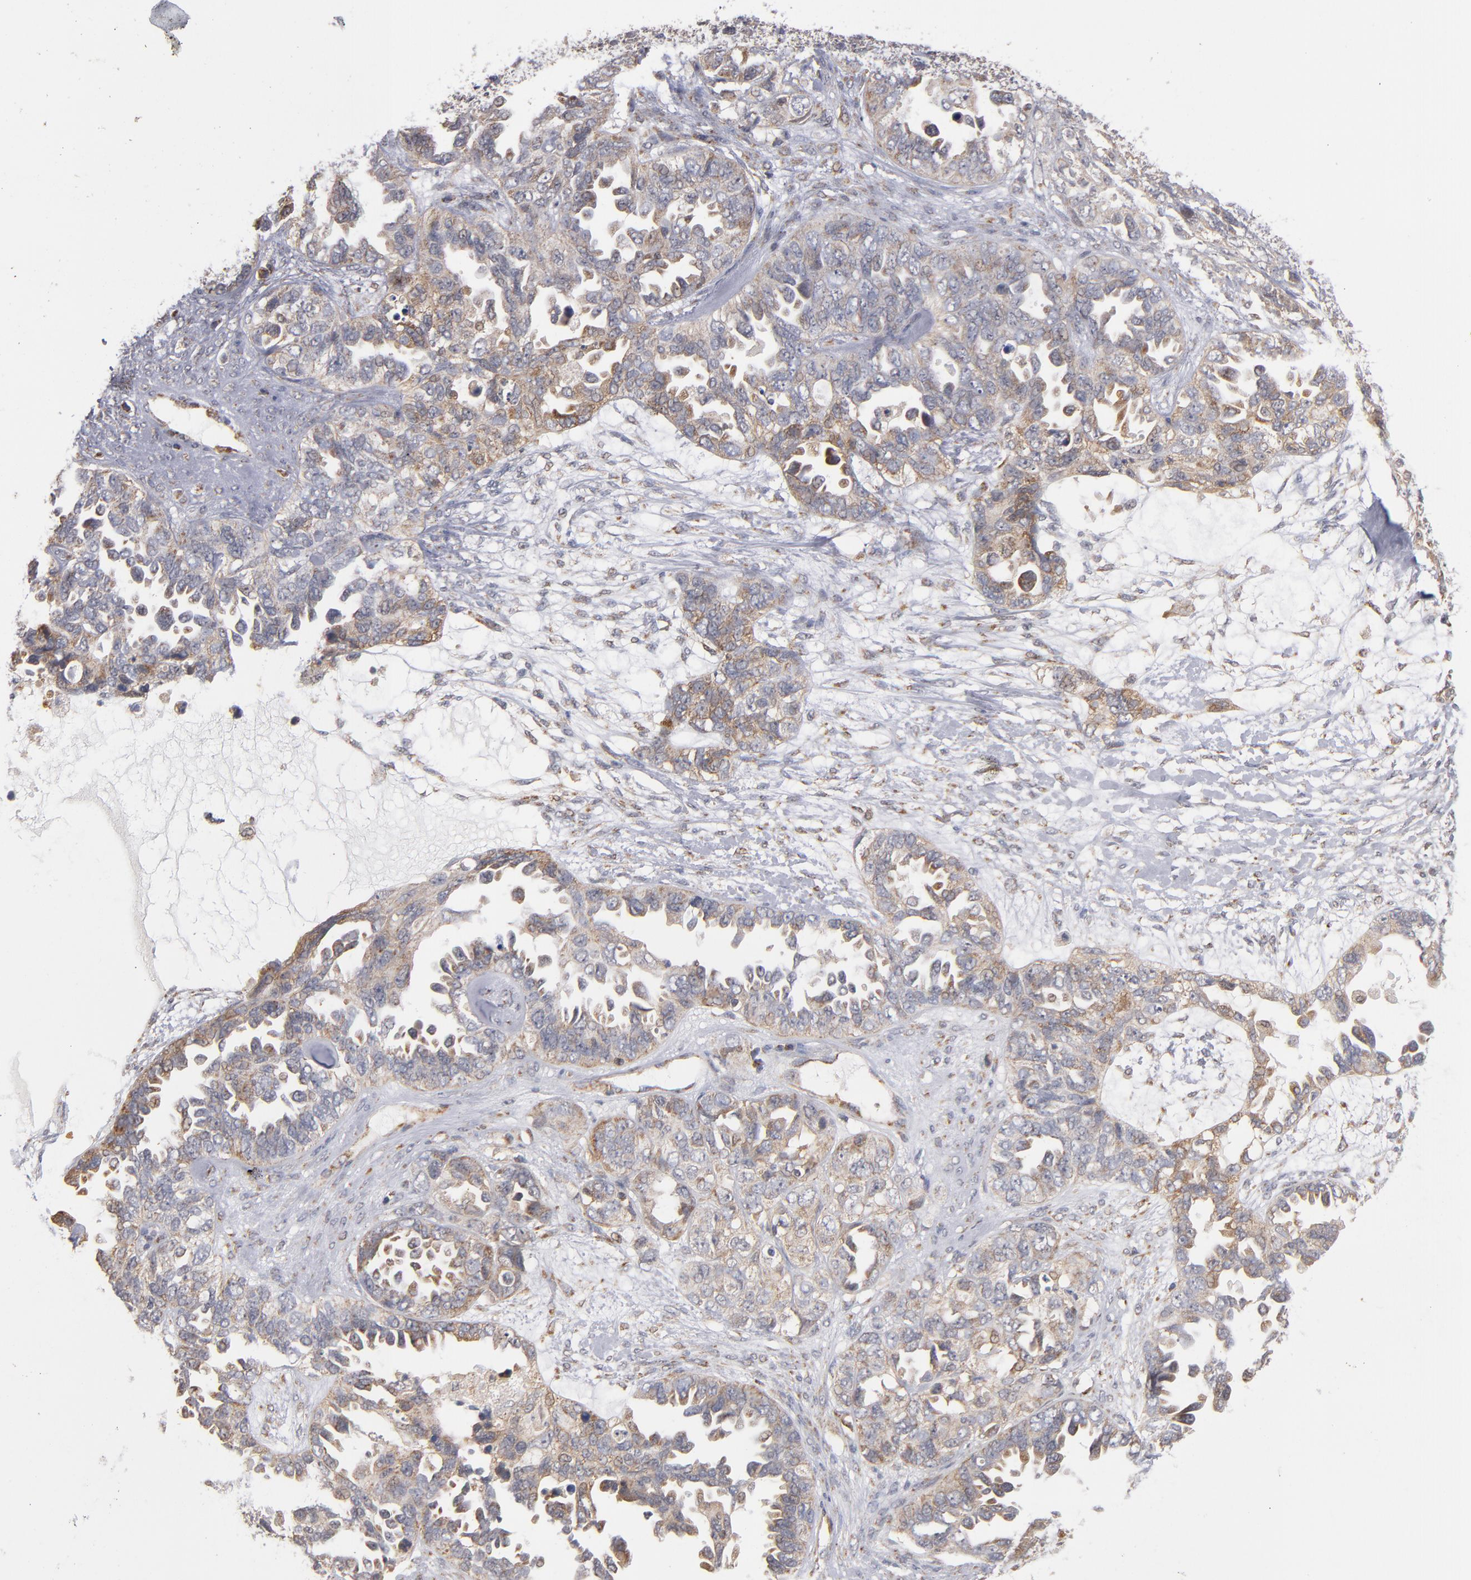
{"staining": {"intensity": "moderate", "quantity": ">75%", "location": "cytoplasmic/membranous"}, "tissue": "ovarian cancer", "cell_type": "Tumor cells", "image_type": "cancer", "snomed": [{"axis": "morphology", "description": "Cystadenocarcinoma, serous, NOS"}, {"axis": "topography", "description": "Ovary"}], "caption": "Protein staining exhibits moderate cytoplasmic/membranous positivity in approximately >75% of tumor cells in ovarian cancer.", "gene": "MIPOL1", "patient": {"sex": "female", "age": 82}}